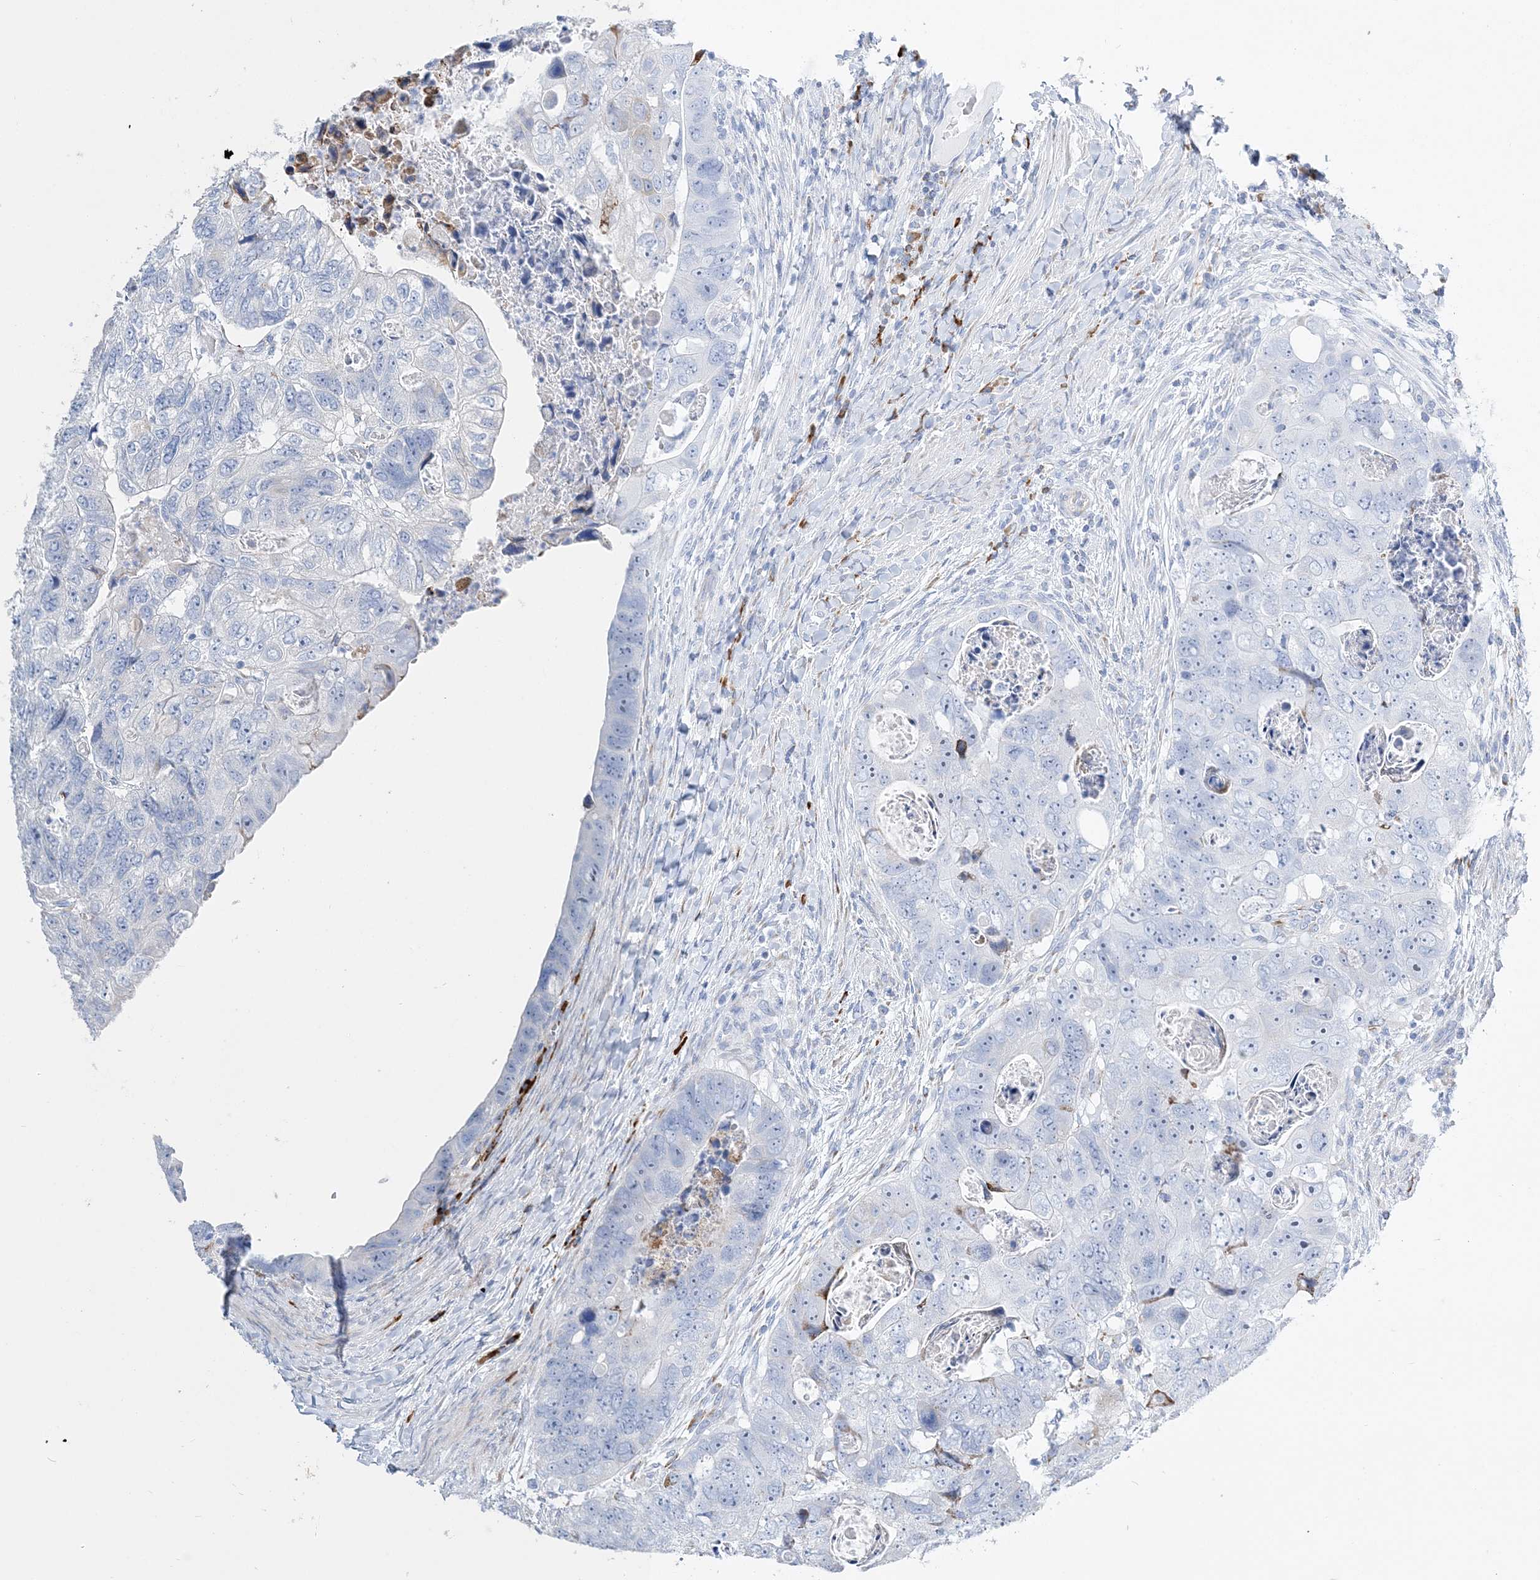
{"staining": {"intensity": "negative", "quantity": "none", "location": "none"}, "tissue": "colorectal cancer", "cell_type": "Tumor cells", "image_type": "cancer", "snomed": [{"axis": "morphology", "description": "Adenocarcinoma, NOS"}, {"axis": "topography", "description": "Rectum"}], "caption": "Colorectal cancer (adenocarcinoma) stained for a protein using immunohistochemistry (IHC) displays no staining tumor cells.", "gene": "TSPYL6", "patient": {"sex": "male", "age": 59}}